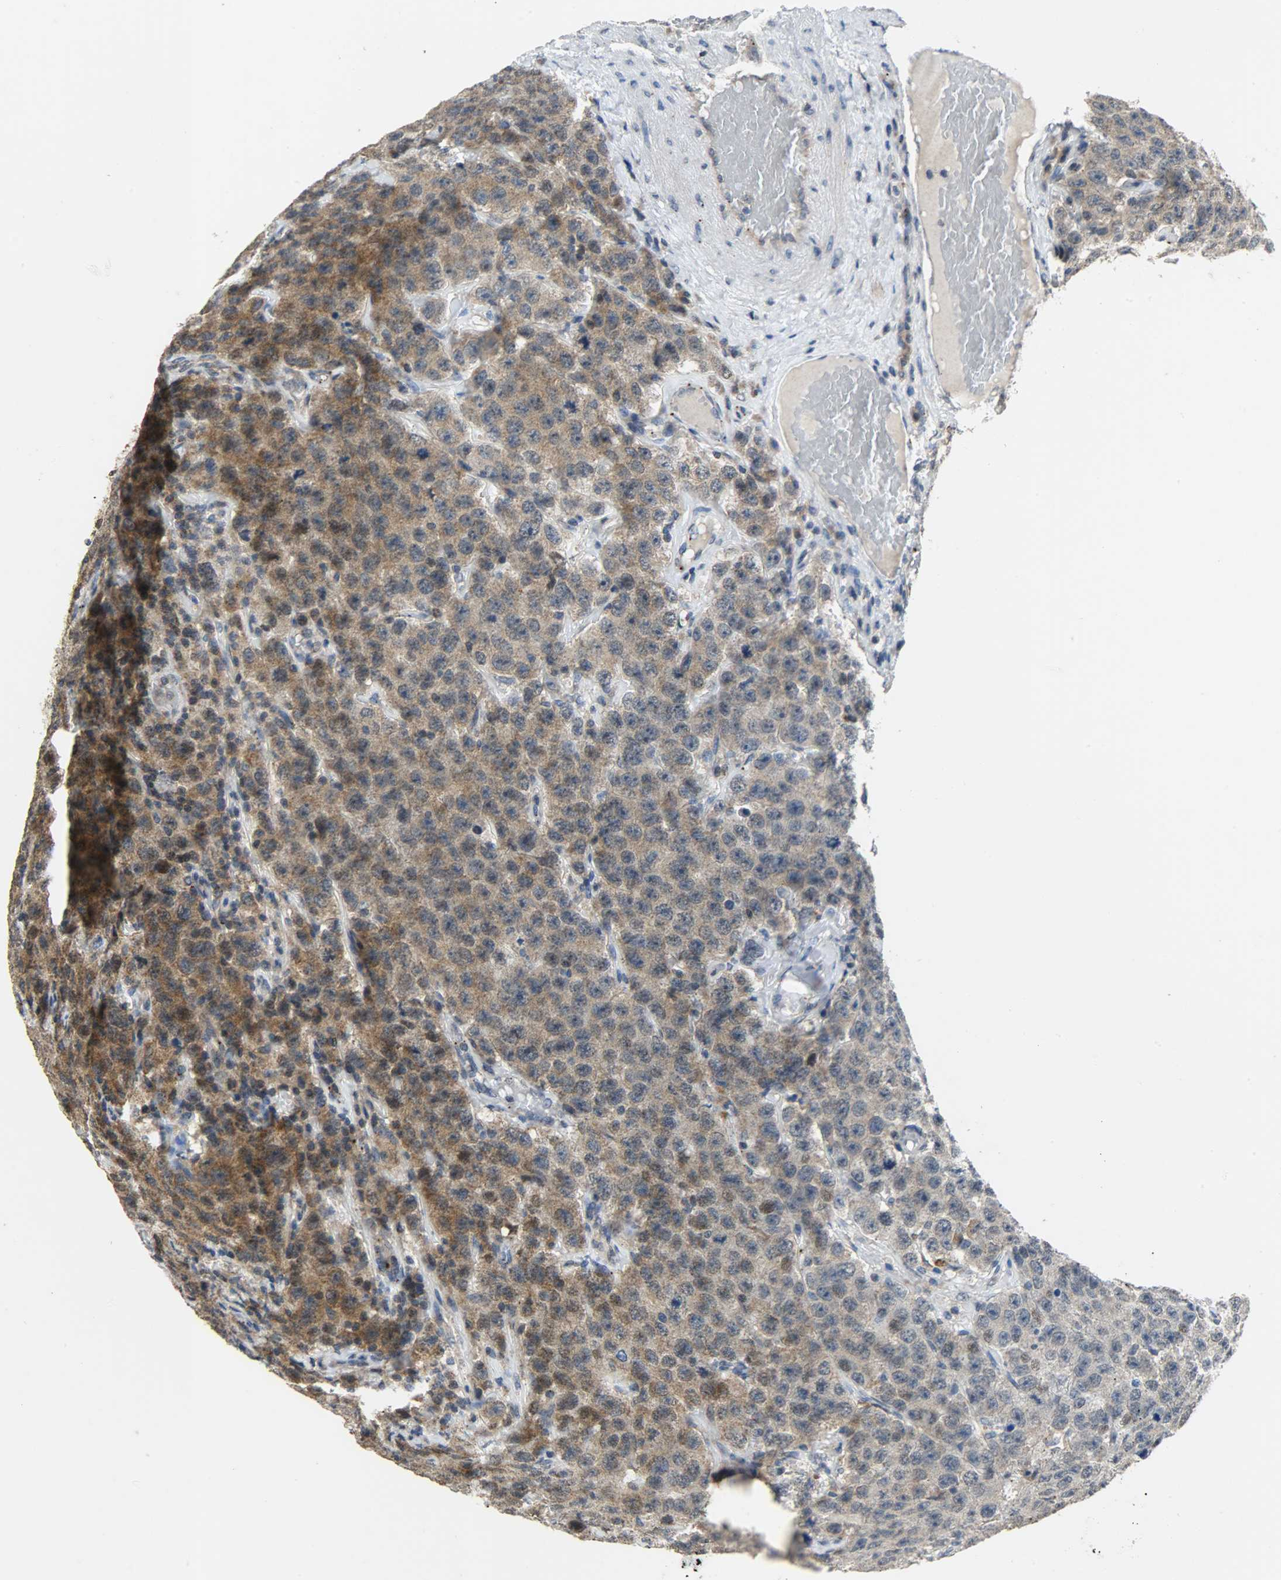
{"staining": {"intensity": "moderate", "quantity": ">75%", "location": "cytoplasmic/membranous,nuclear"}, "tissue": "testis cancer", "cell_type": "Tumor cells", "image_type": "cancer", "snomed": [{"axis": "morphology", "description": "Seminoma, NOS"}, {"axis": "topography", "description": "Testis"}], "caption": "DAB (3,3'-diaminobenzidine) immunohistochemical staining of testis seminoma displays moderate cytoplasmic/membranous and nuclear protein expression in approximately >75% of tumor cells.", "gene": "GIT2", "patient": {"sex": "male", "age": 52}}